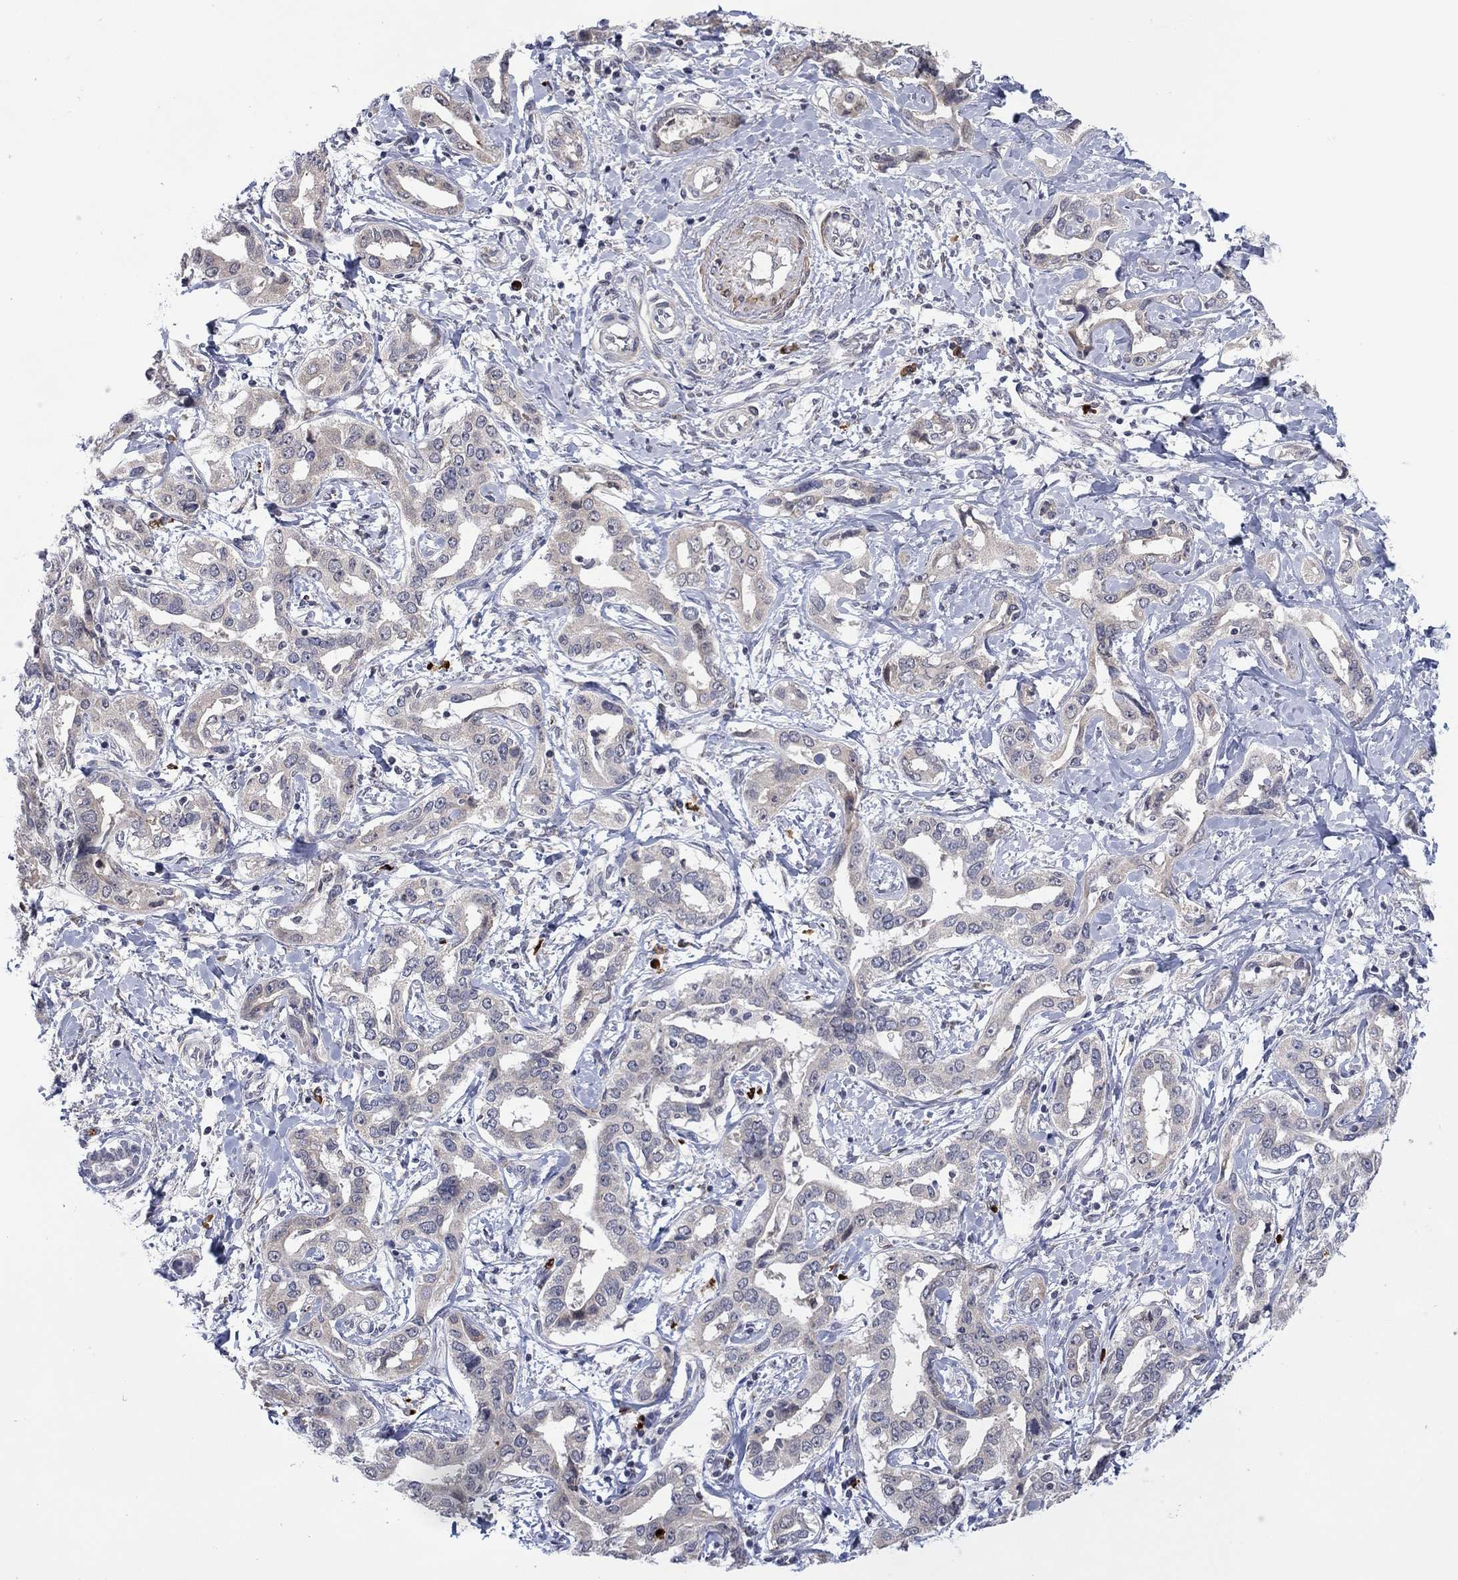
{"staining": {"intensity": "negative", "quantity": "none", "location": "none"}, "tissue": "liver cancer", "cell_type": "Tumor cells", "image_type": "cancer", "snomed": [{"axis": "morphology", "description": "Cholangiocarcinoma"}, {"axis": "topography", "description": "Liver"}], "caption": "Tumor cells are negative for brown protein staining in liver cholangiocarcinoma. The staining is performed using DAB brown chromogen with nuclei counter-stained in using hematoxylin.", "gene": "MTRFR", "patient": {"sex": "male", "age": 59}}